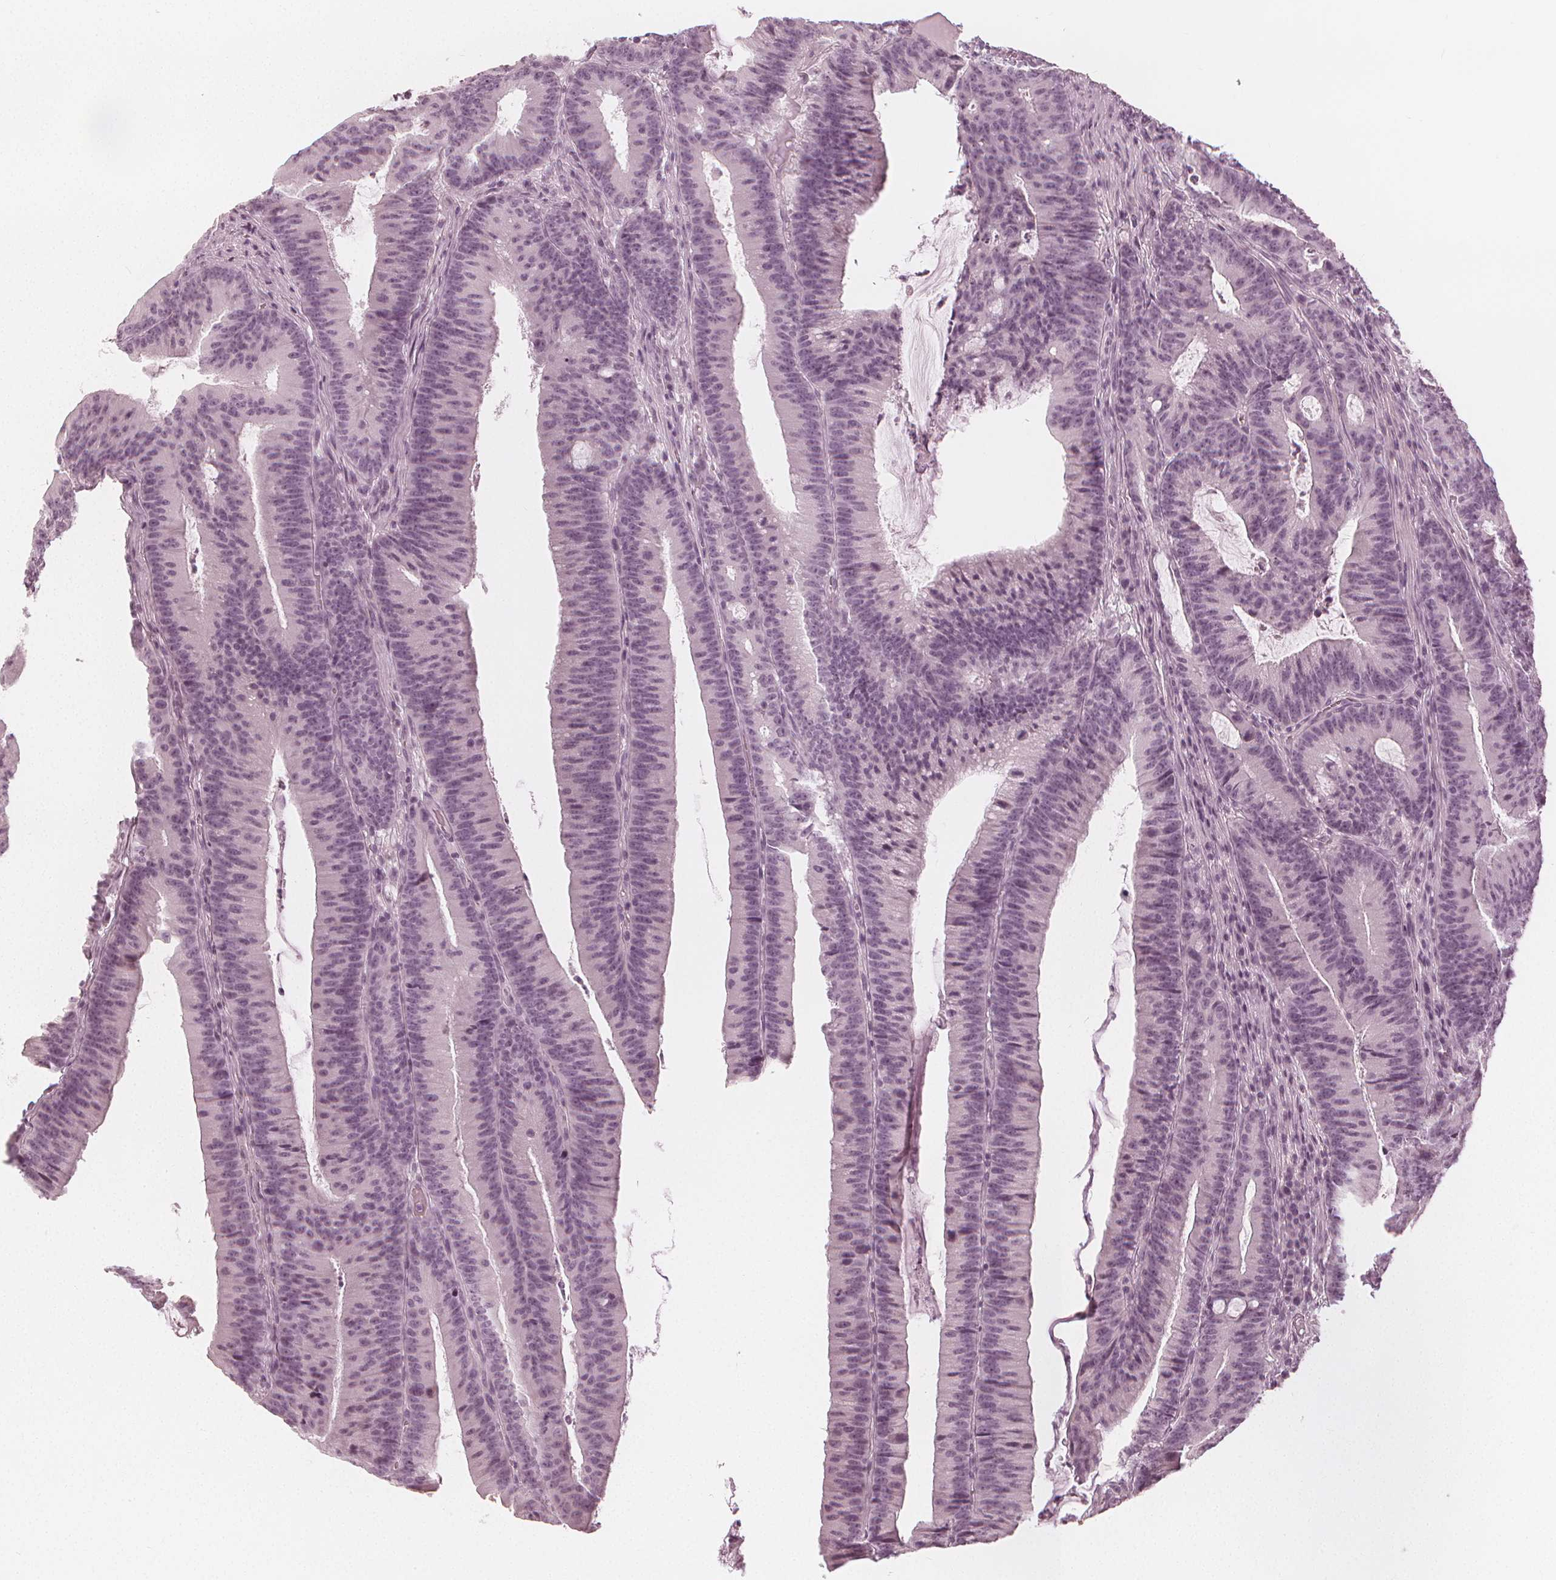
{"staining": {"intensity": "negative", "quantity": "none", "location": "none"}, "tissue": "colorectal cancer", "cell_type": "Tumor cells", "image_type": "cancer", "snomed": [{"axis": "morphology", "description": "Adenocarcinoma, NOS"}, {"axis": "topography", "description": "Colon"}], "caption": "High power microscopy histopathology image of an immunohistochemistry (IHC) photomicrograph of colorectal adenocarcinoma, revealing no significant expression in tumor cells.", "gene": "PAEP", "patient": {"sex": "female", "age": 78}}